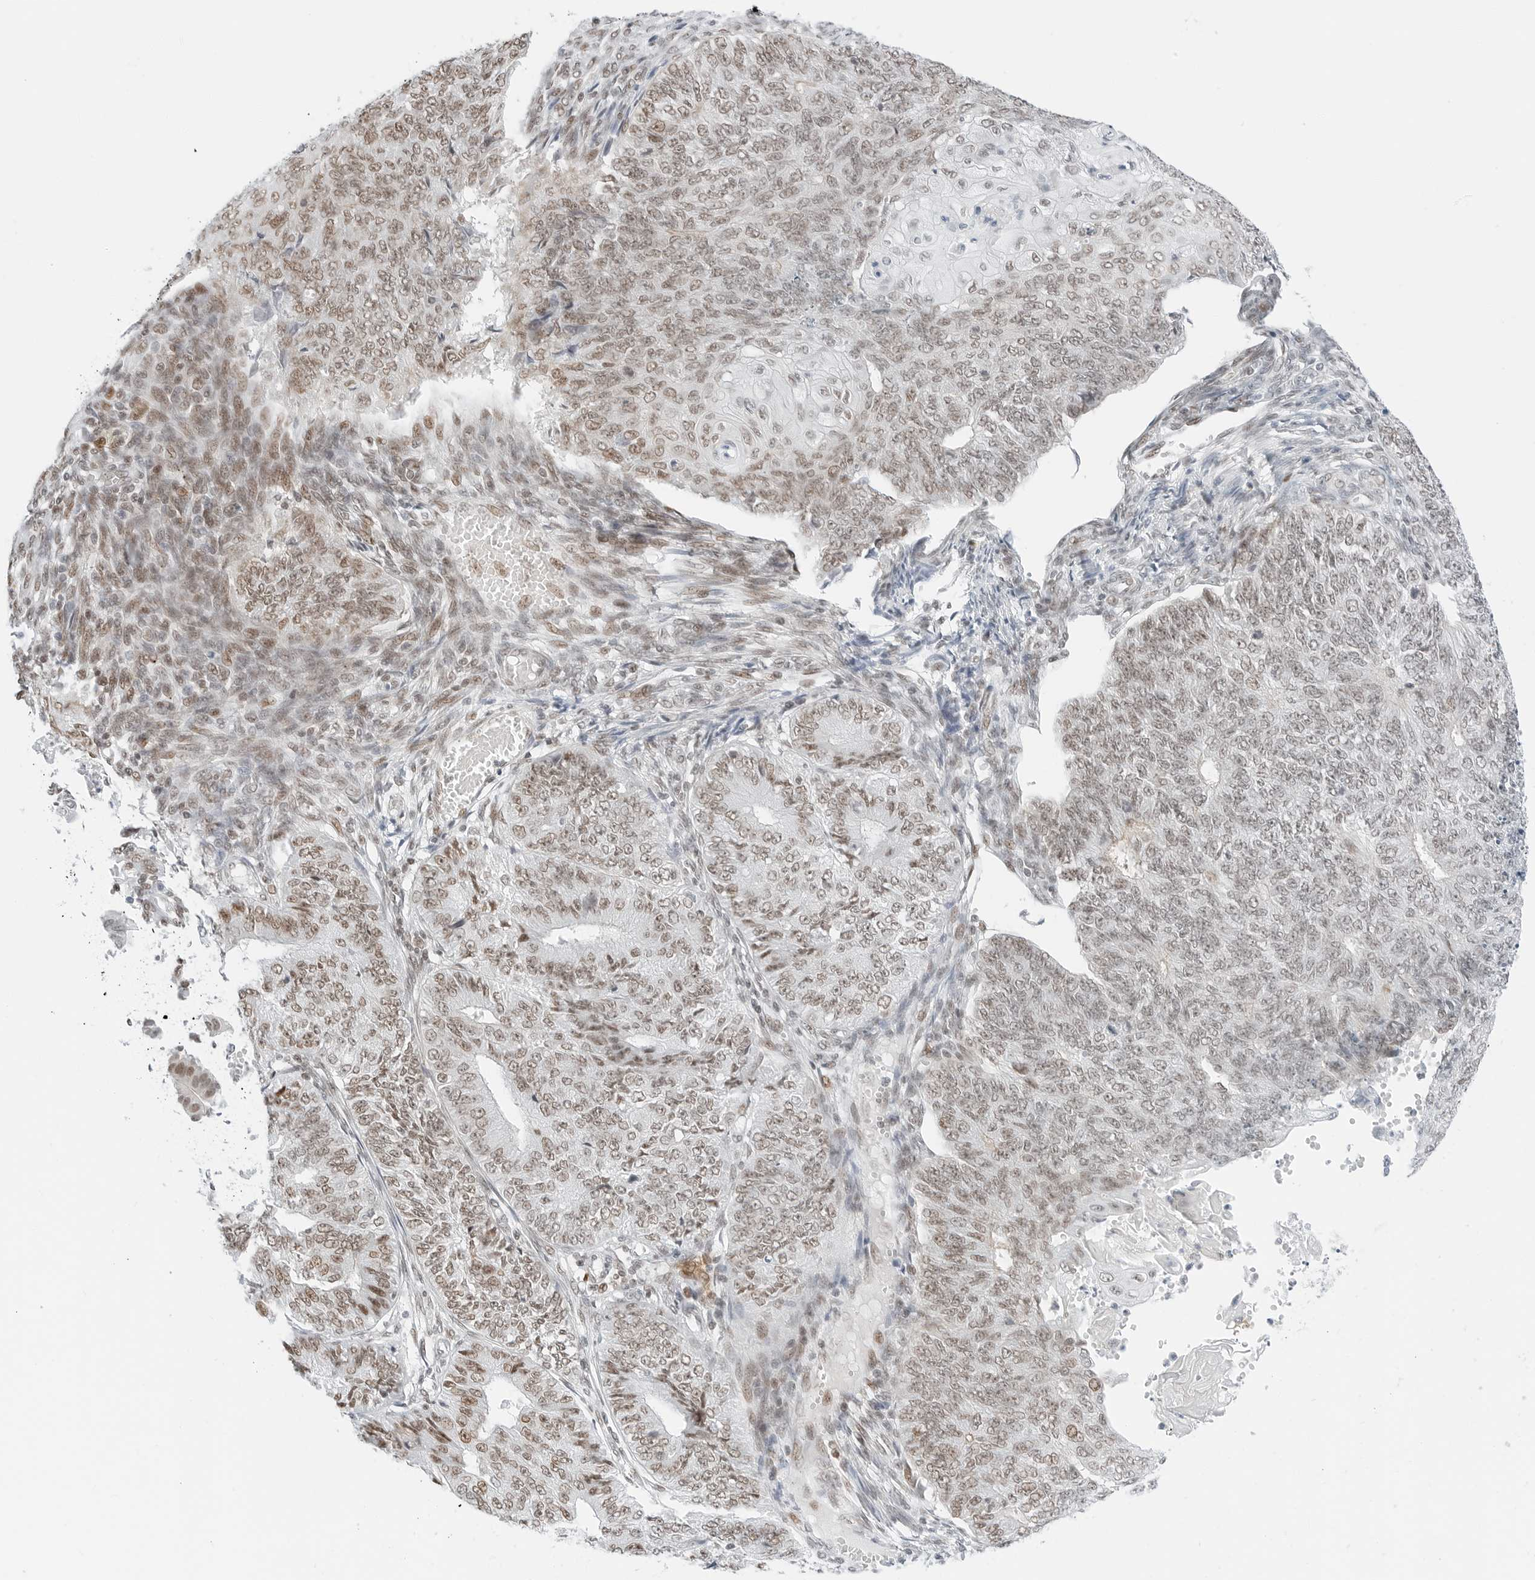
{"staining": {"intensity": "weak", "quantity": ">75%", "location": "nuclear"}, "tissue": "endometrial cancer", "cell_type": "Tumor cells", "image_type": "cancer", "snomed": [{"axis": "morphology", "description": "Adenocarcinoma, NOS"}, {"axis": "topography", "description": "Endometrium"}], "caption": "A brown stain labels weak nuclear expression of a protein in endometrial adenocarcinoma tumor cells. The staining is performed using DAB brown chromogen to label protein expression. The nuclei are counter-stained blue using hematoxylin.", "gene": "CRTC2", "patient": {"sex": "female", "age": 32}}